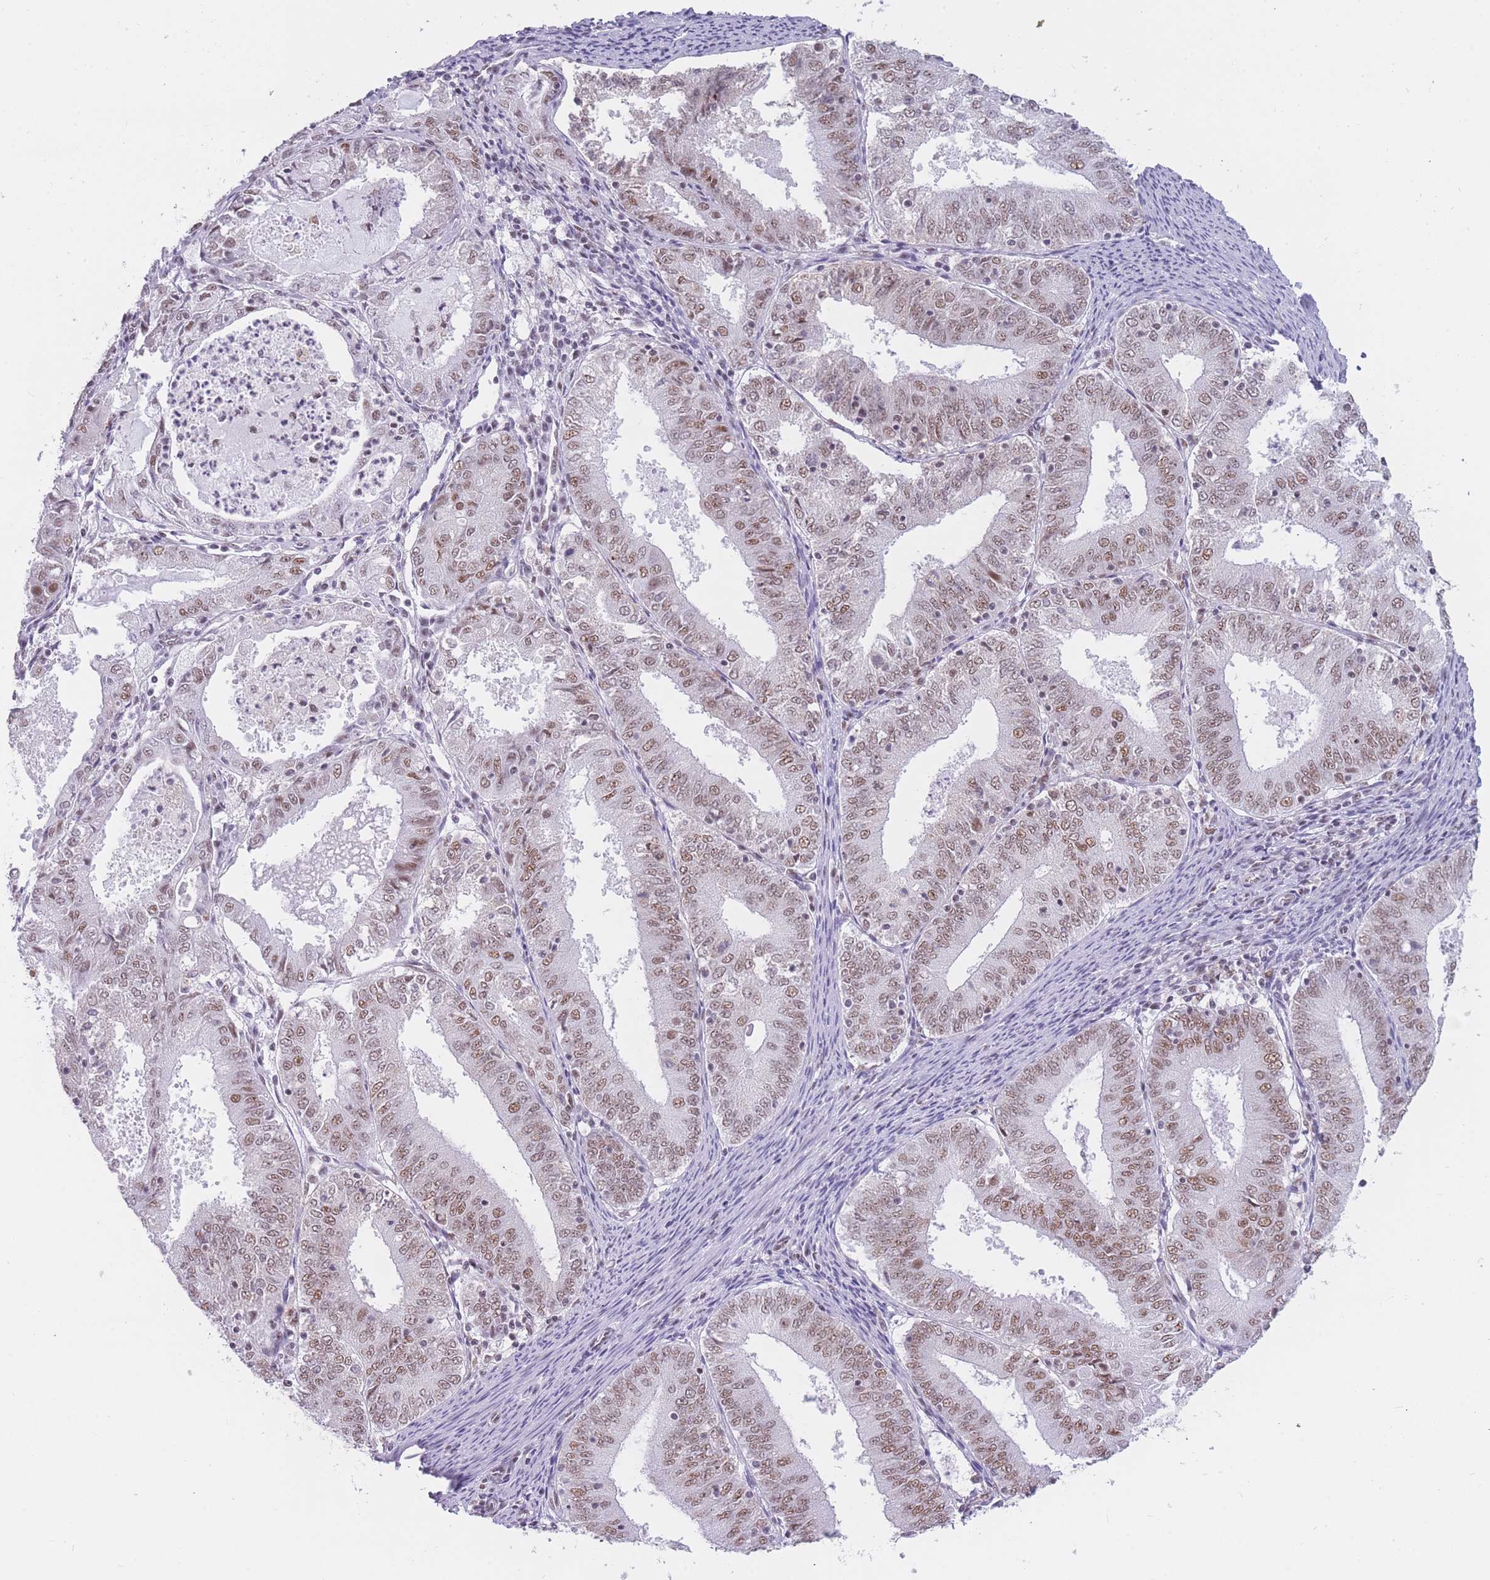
{"staining": {"intensity": "moderate", "quantity": "25%-75%", "location": "nuclear"}, "tissue": "endometrial cancer", "cell_type": "Tumor cells", "image_type": "cancer", "snomed": [{"axis": "morphology", "description": "Adenocarcinoma, NOS"}, {"axis": "topography", "description": "Endometrium"}], "caption": "This is a histology image of immunohistochemistry (IHC) staining of adenocarcinoma (endometrial), which shows moderate staining in the nuclear of tumor cells.", "gene": "HNRNPUL1", "patient": {"sex": "female", "age": 57}}